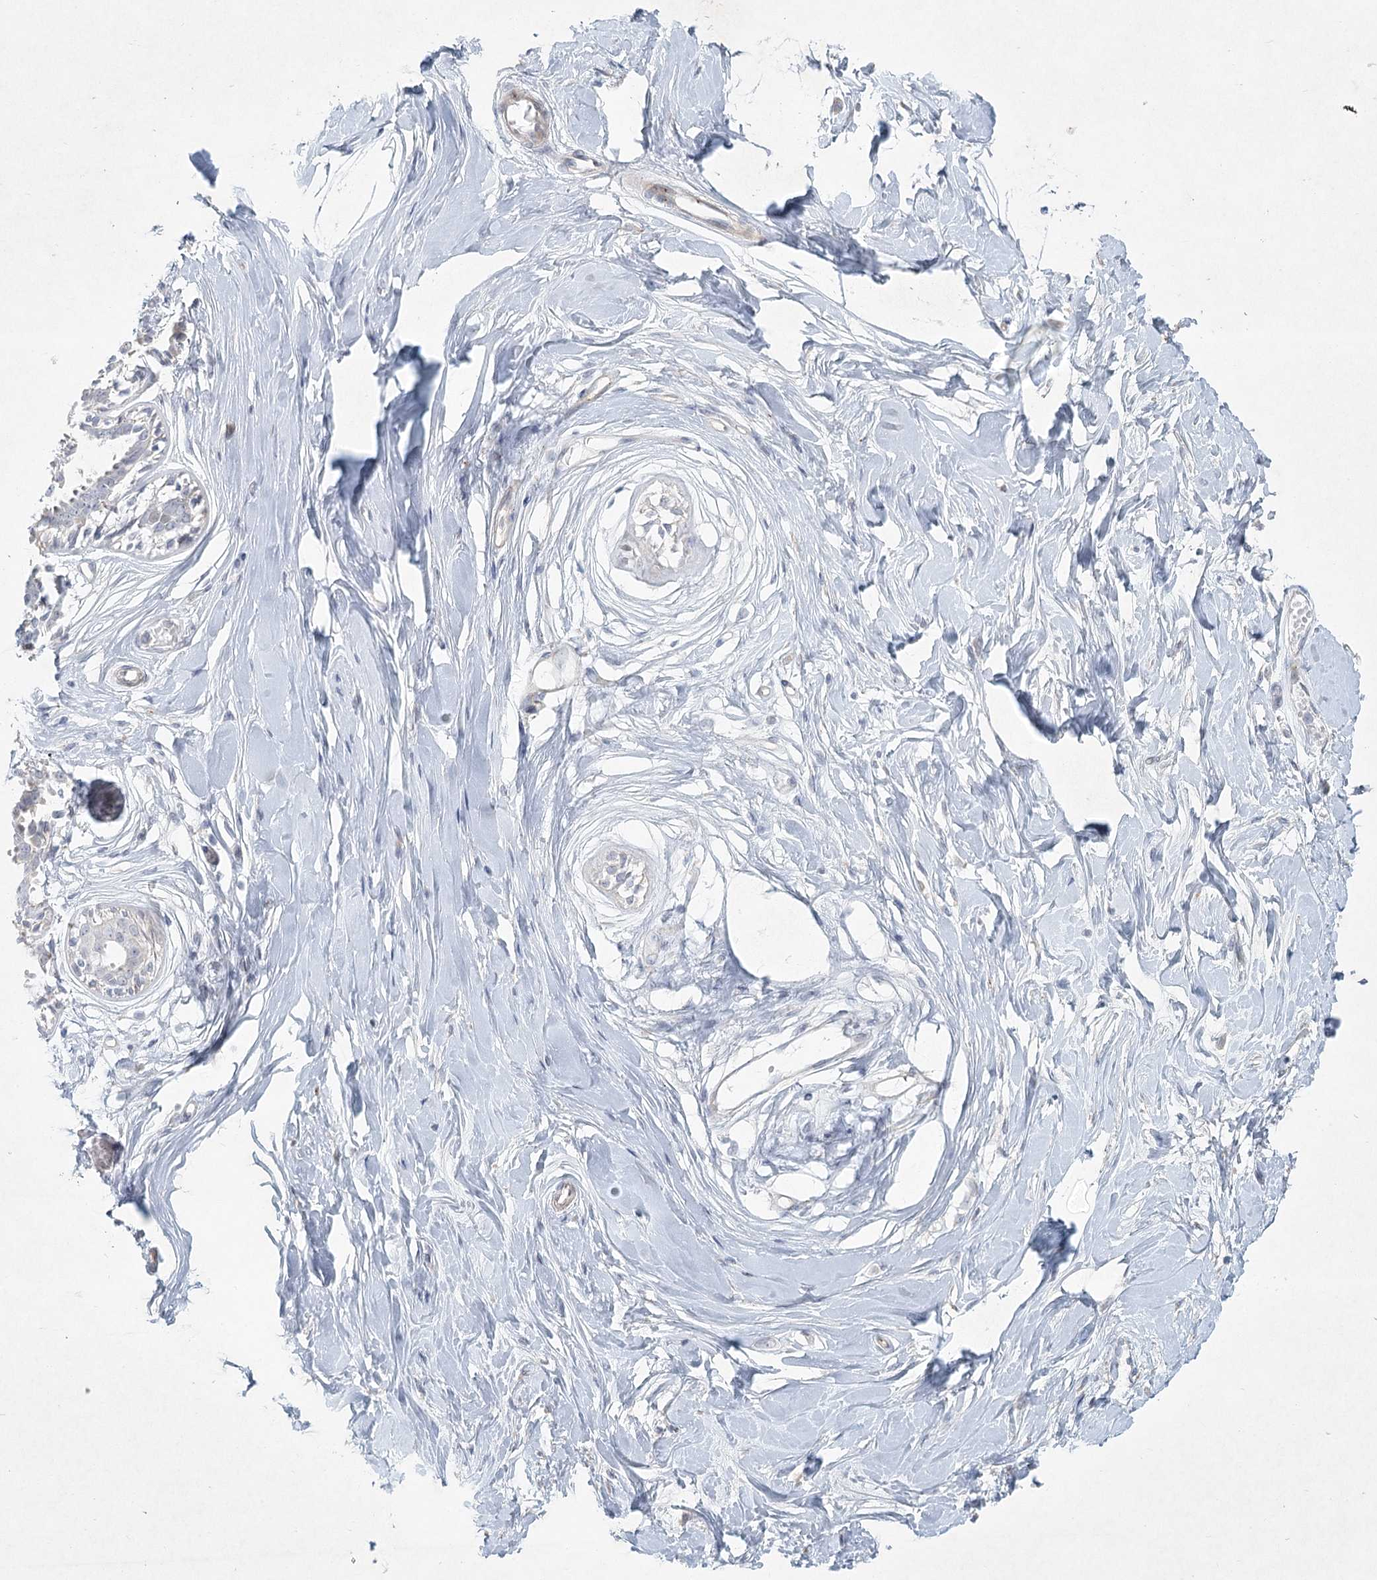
{"staining": {"intensity": "negative", "quantity": "none", "location": "none"}, "tissue": "breast", "cell_type": "Adipocytes", "image_type": "normal", "snomed": [{"axis": "morphology", "description": "Normal tissue, NOS"}, {"axis": "topography", "description": "Breast"}], "caption": "IHC photomicrograph of benign human breast stained for a protein (brown), which exhibits no expression in adipocytes.", "gene": "FAM110C", "patient": {"sex": "female", "age": 45}}